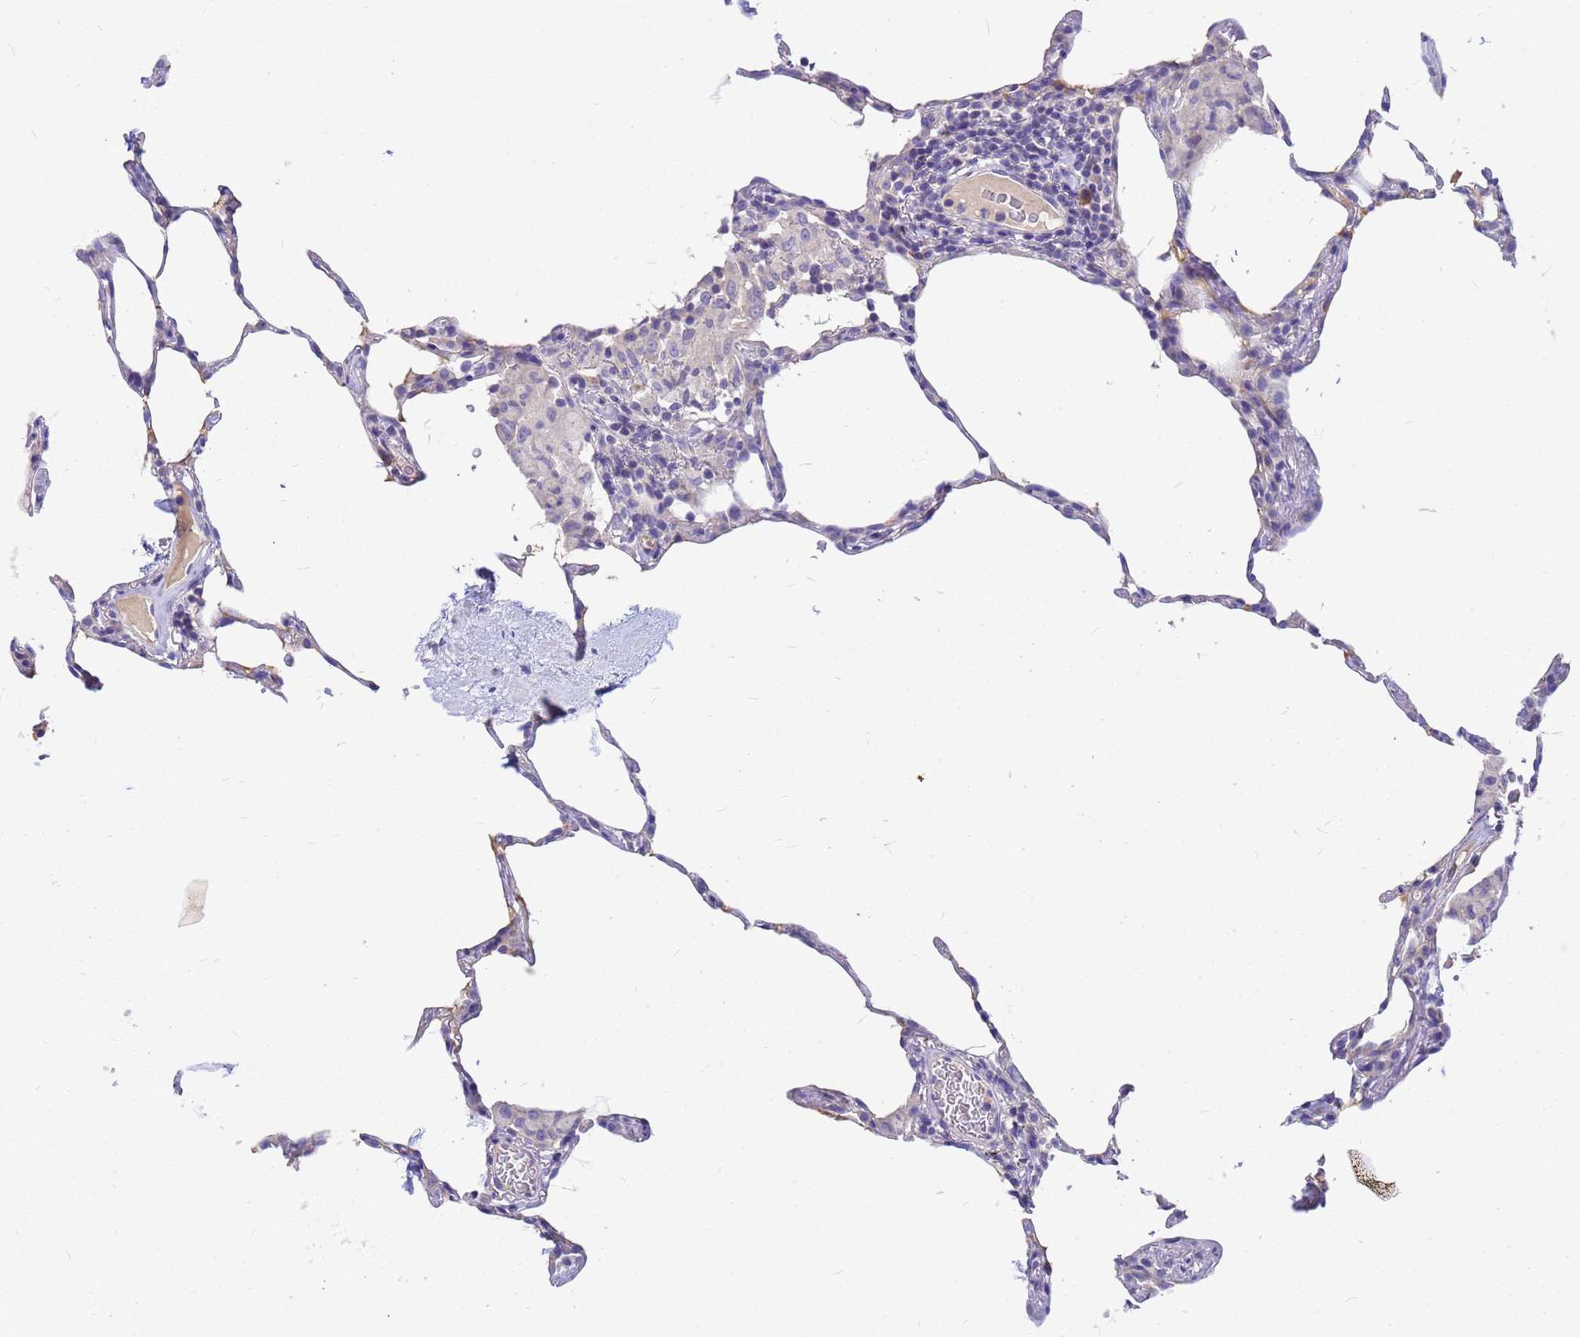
{"staining": {"intensity": "negative", "quantity": "none", "location": "none"}, "tissue": "lung", "cell_type": "Alveolar cells", "image_type": "normal", "snomed": [{"axis": "morphology", "description": "Normal tissue, NOS"}, {"axis": "topography", "description": "Lung"}], "caption": "Immunohistochemistry micrograph of unremarkable human lung stained for a protein (brown), which exhibits no staining in alveolar cells. The staining is performed using DAB (3,3'-diaminobenzidine) brown chromogen with nuclei counter-stained in using hematoxylin.", "gene": "DPRX", "patient": {"sex": "female", "age": 57}}